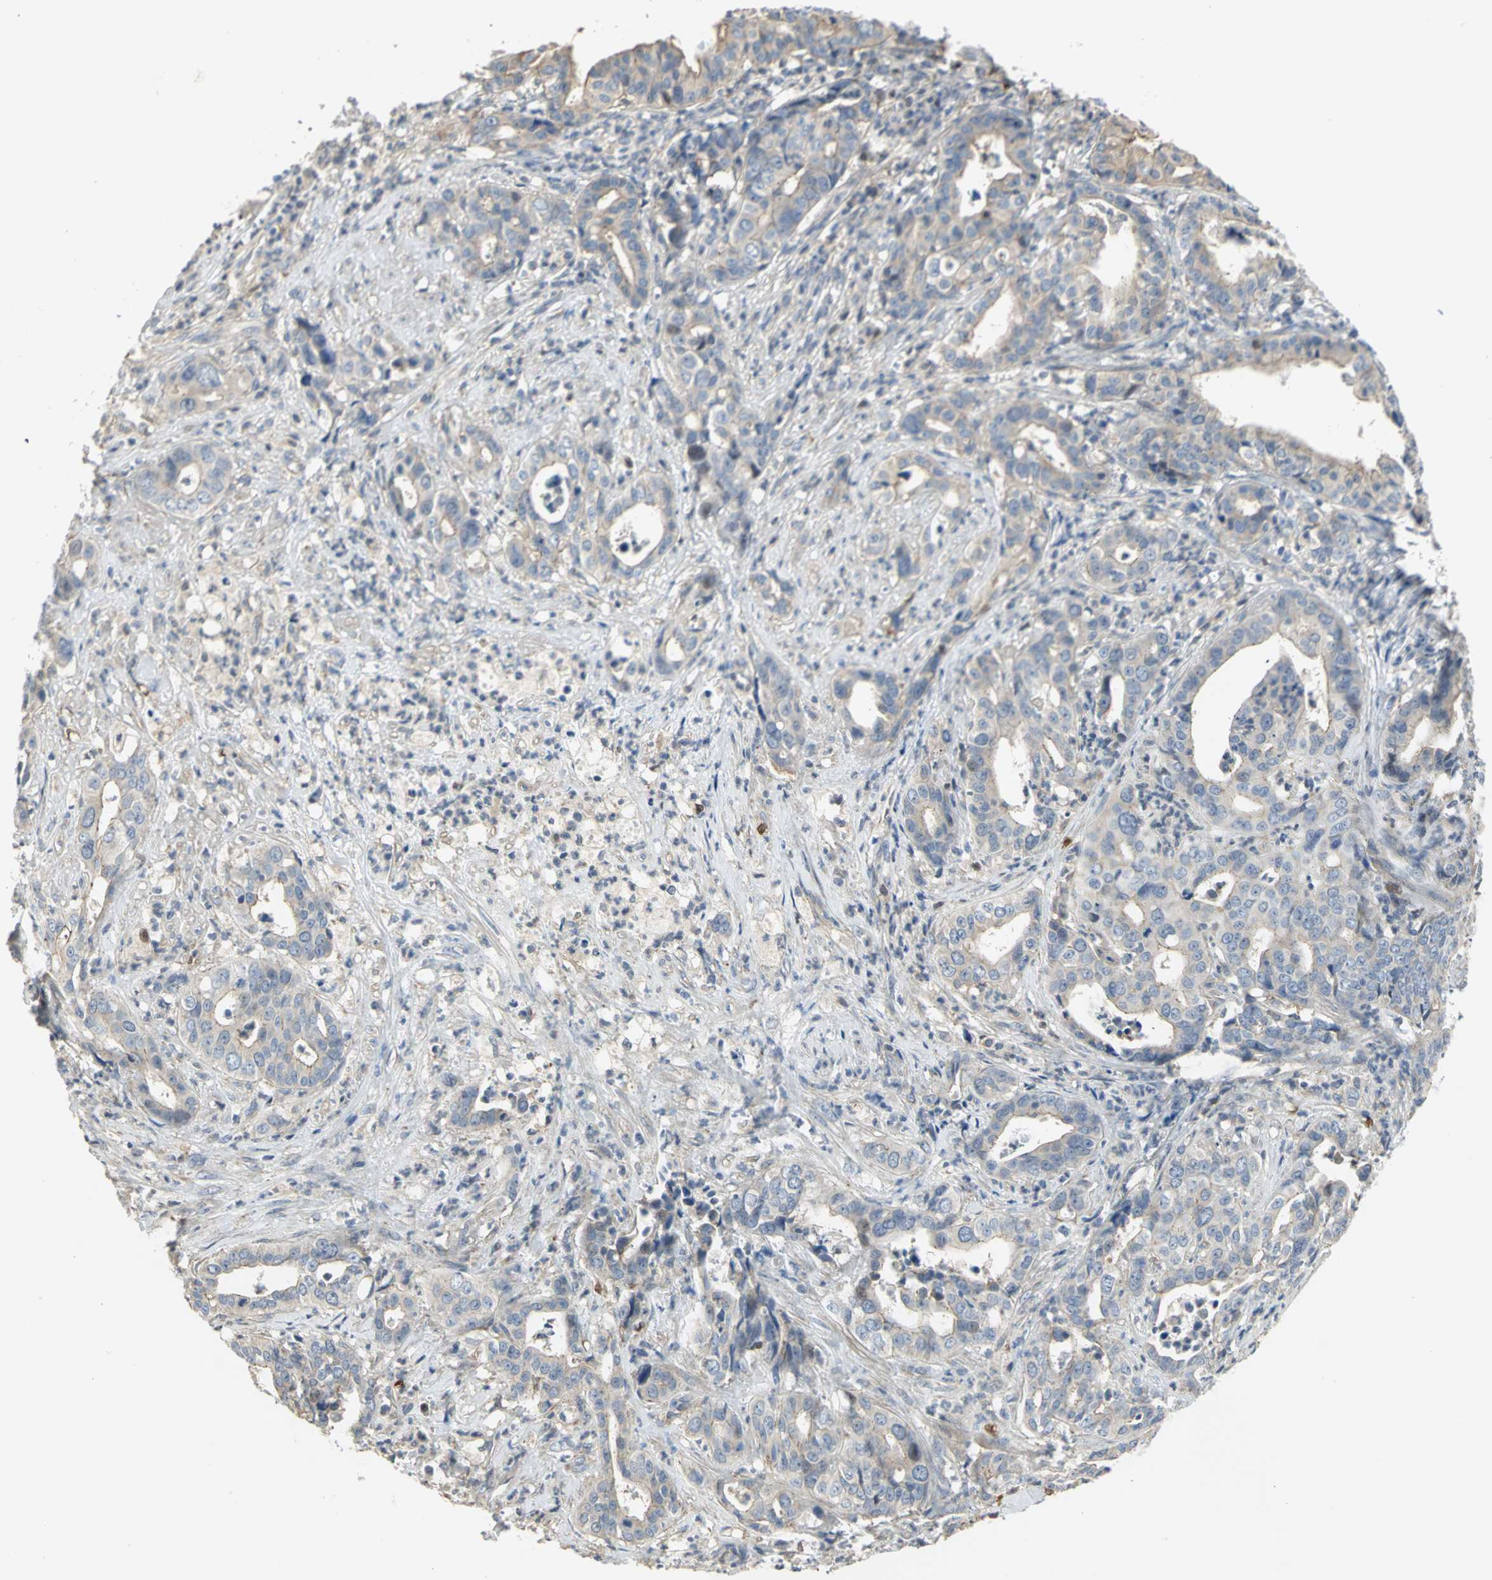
{"staining": {"intensity": "negative", "quantity": "none", "location": "none"}, "tissue": "liver cancer", "cell_type": "Tumor cells", "image_type": "cancer", "snomed": [{"axis": "morphology", "description": "Cholangiocarcinoma"}, {"axis": "topography", "description": "Liver"}], "caption": "Immunohistochemical staining of liver cholangiocarcinoma shows no significant positivity in tumor cells.", "gene": "ANK1", "patient": {"sex": "female", "age": 61}}